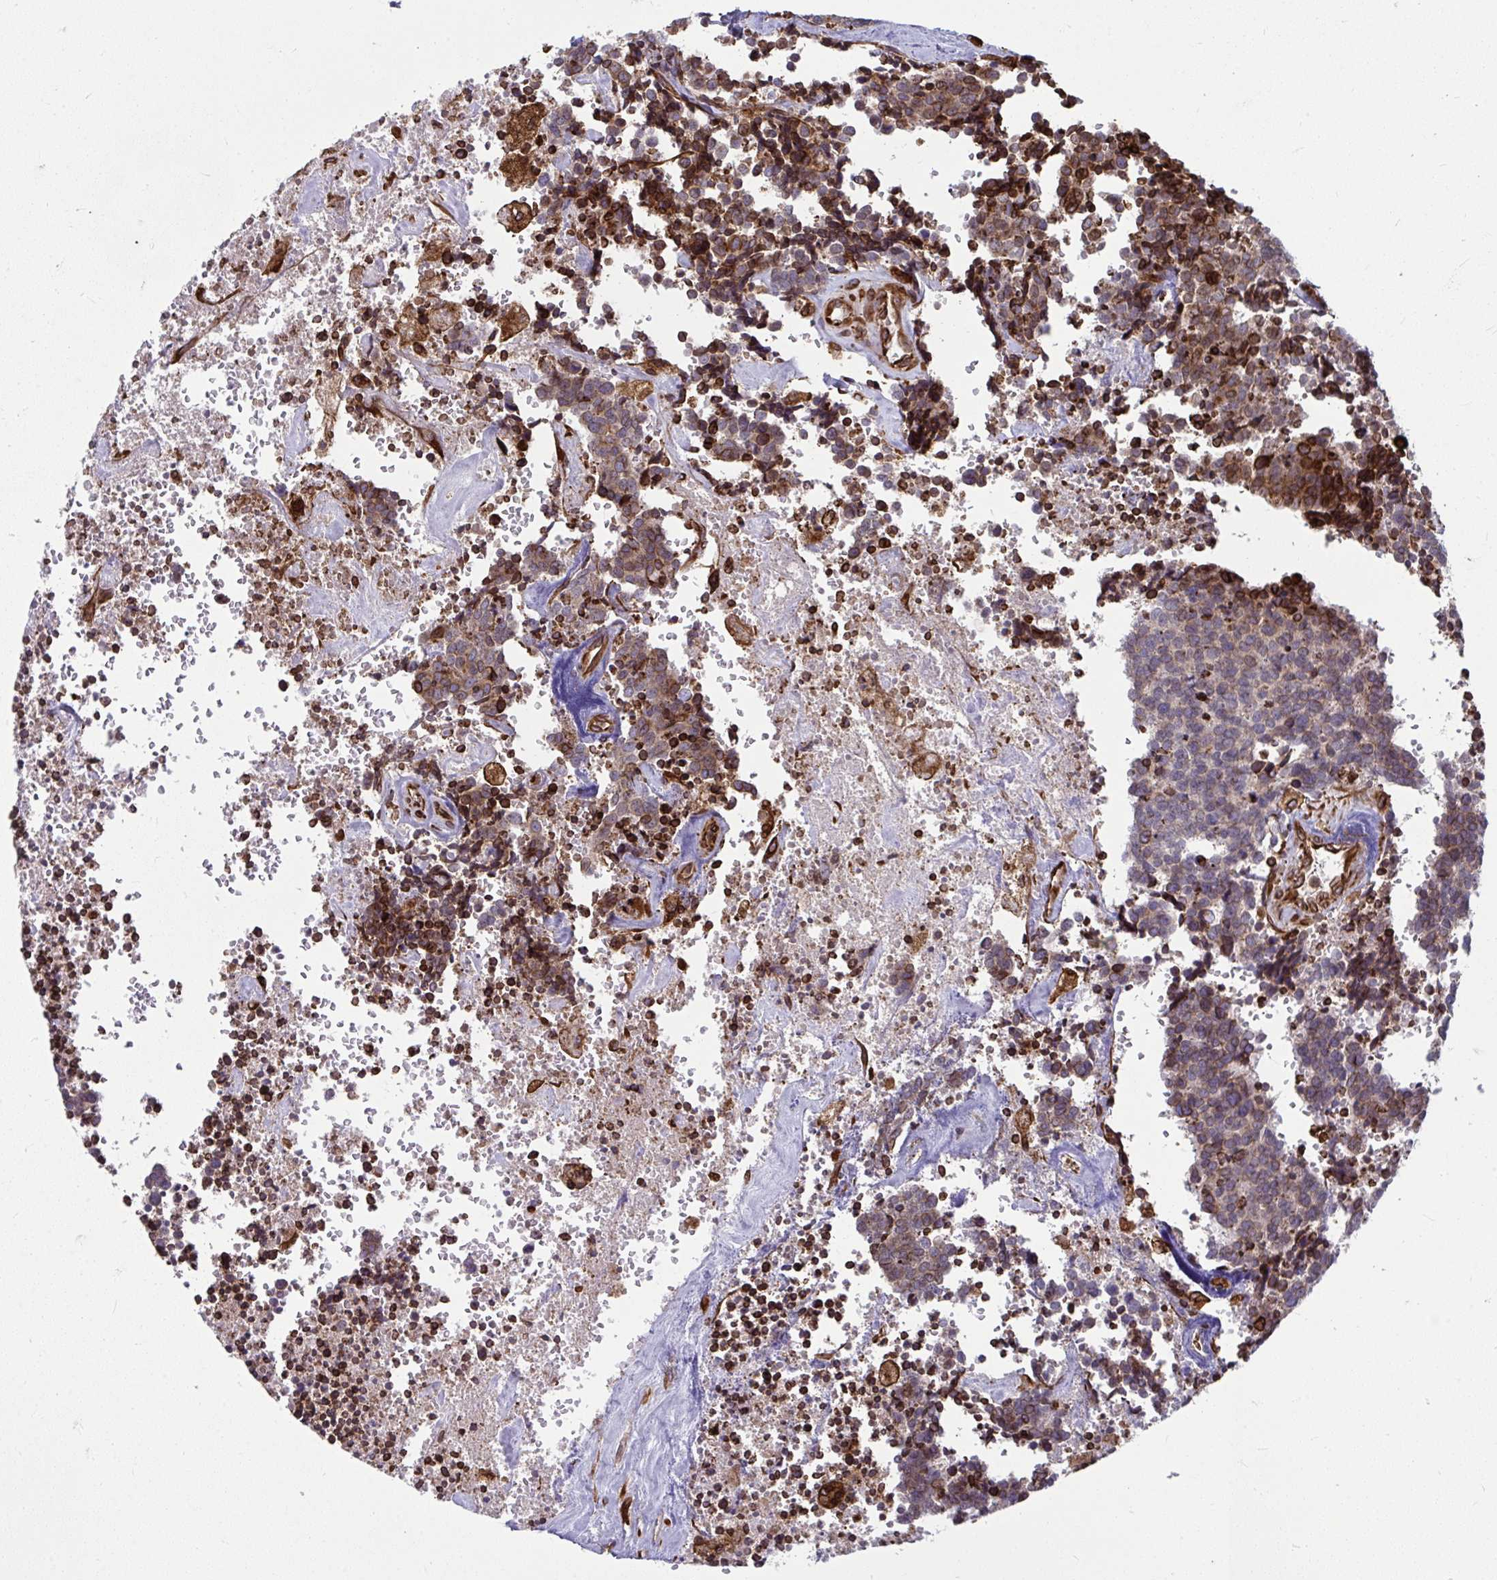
{"staining": {"intensity": "weak", "quantity": "<25%", "location": "cytoplasmic/membranous"}, "tissue": "carcinoid", "cell_type": "Tumor cells", "image_type": "cancer", "snomed": [{"axis": "morphology", "description": "Carcinoid, malignant, NOS"}, {"axis": "topography", "description": "Skin"}], "caption": "Tumor cells are negative for brown protein staining in carcinoid (malignant).", "gene": "STIM2", "patient": {"sex": "female", "age": 79}}